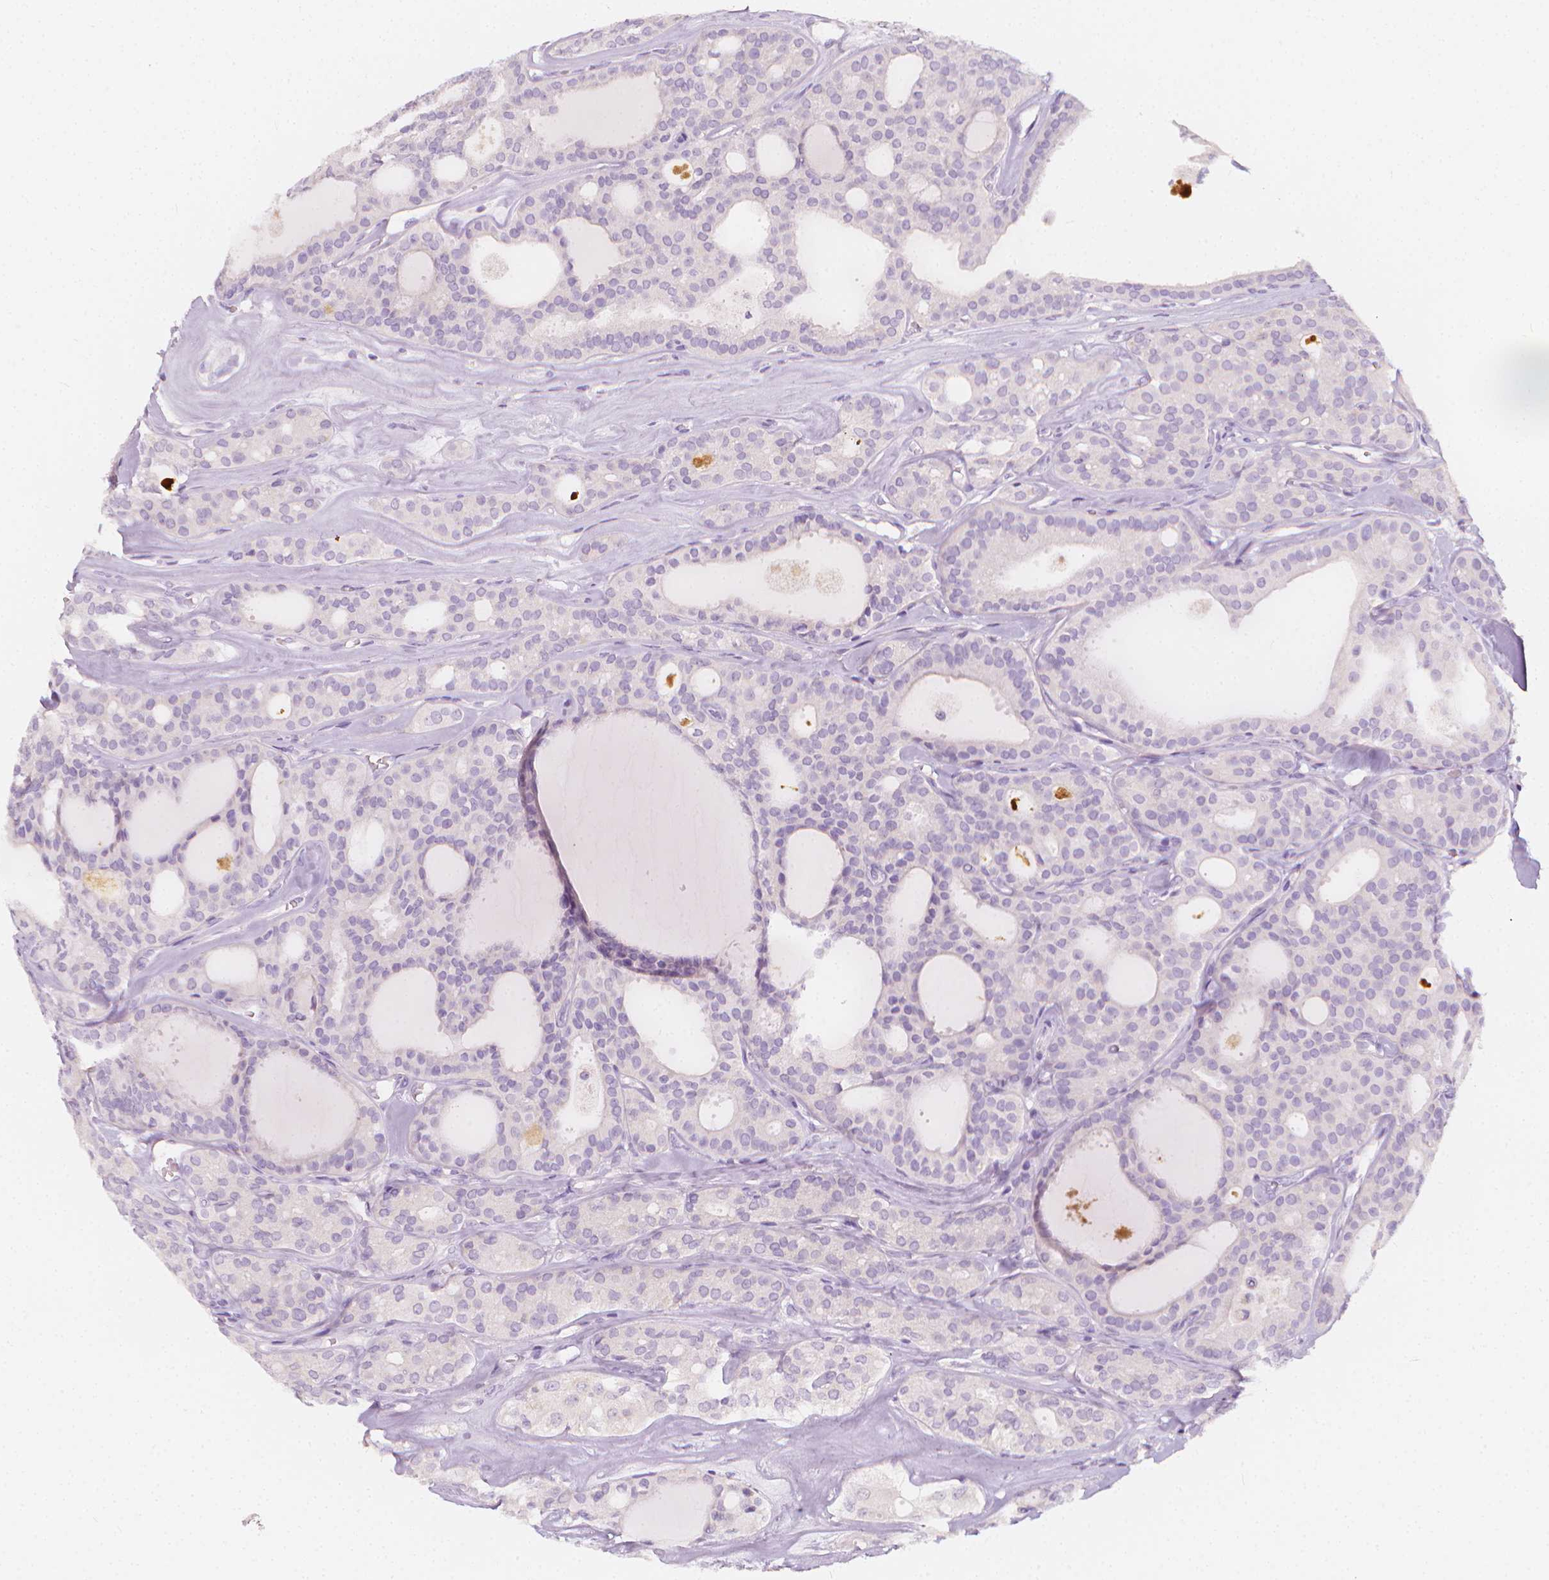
{"staining": {"intensity": "negative", "quantity": "none", "location": "none"}, "tissue": "thyroid cancer", "cell_type": "Tumor cells", "image_type": "cancer", "snomed": [{"axis": "morphology", "description": "Follicular adenoma carcinoma, NOS"}, {"axis": "topography", "description": "Thyroid gland"}], "caption": "Protein analysis of thyroid cancer (follicular adenoma carcinoma) reveals no significant staining in tumor cells.", "gene": "RBFOX1", "patient": {"sex": "male", "age": 75}}